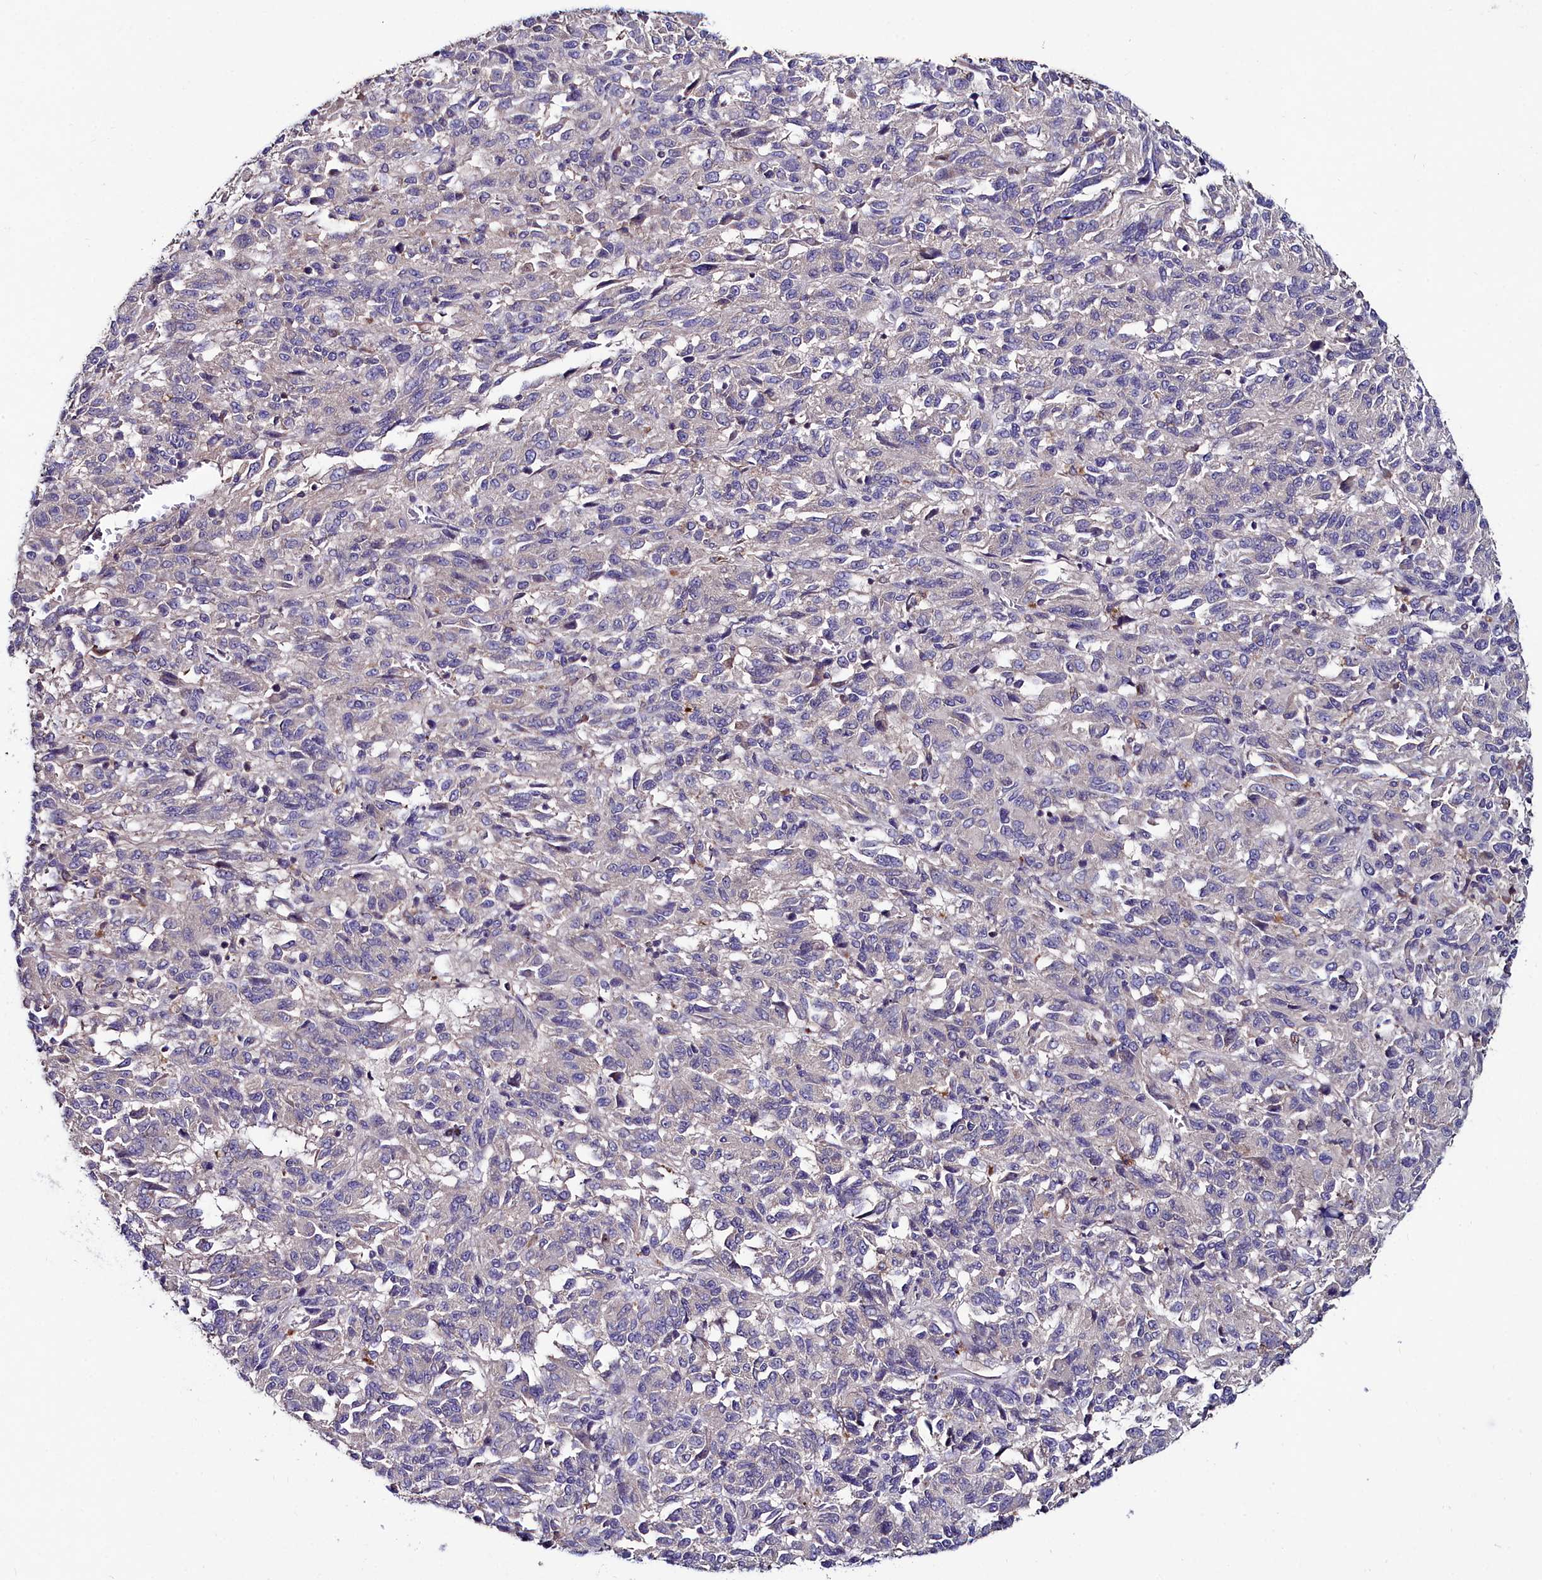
{"staining": {"intensity": "negative", "quantity": "none", "location": "none"}, "tissue": "melanoma", "cell_type": "Tumor cells", "image_type": "cancer", "snomed": [{"axis": "morphology", "description": "Malignant melanoma, Metastatic site"}, {"axis": "topography", "description": "Lung"}], "caption": "Tumor cells are negative for brown protein staining in malignant melanoma (metastatic site).", "gene": "AMBRA1", "patient": {"sex": "male", "age": 64}}